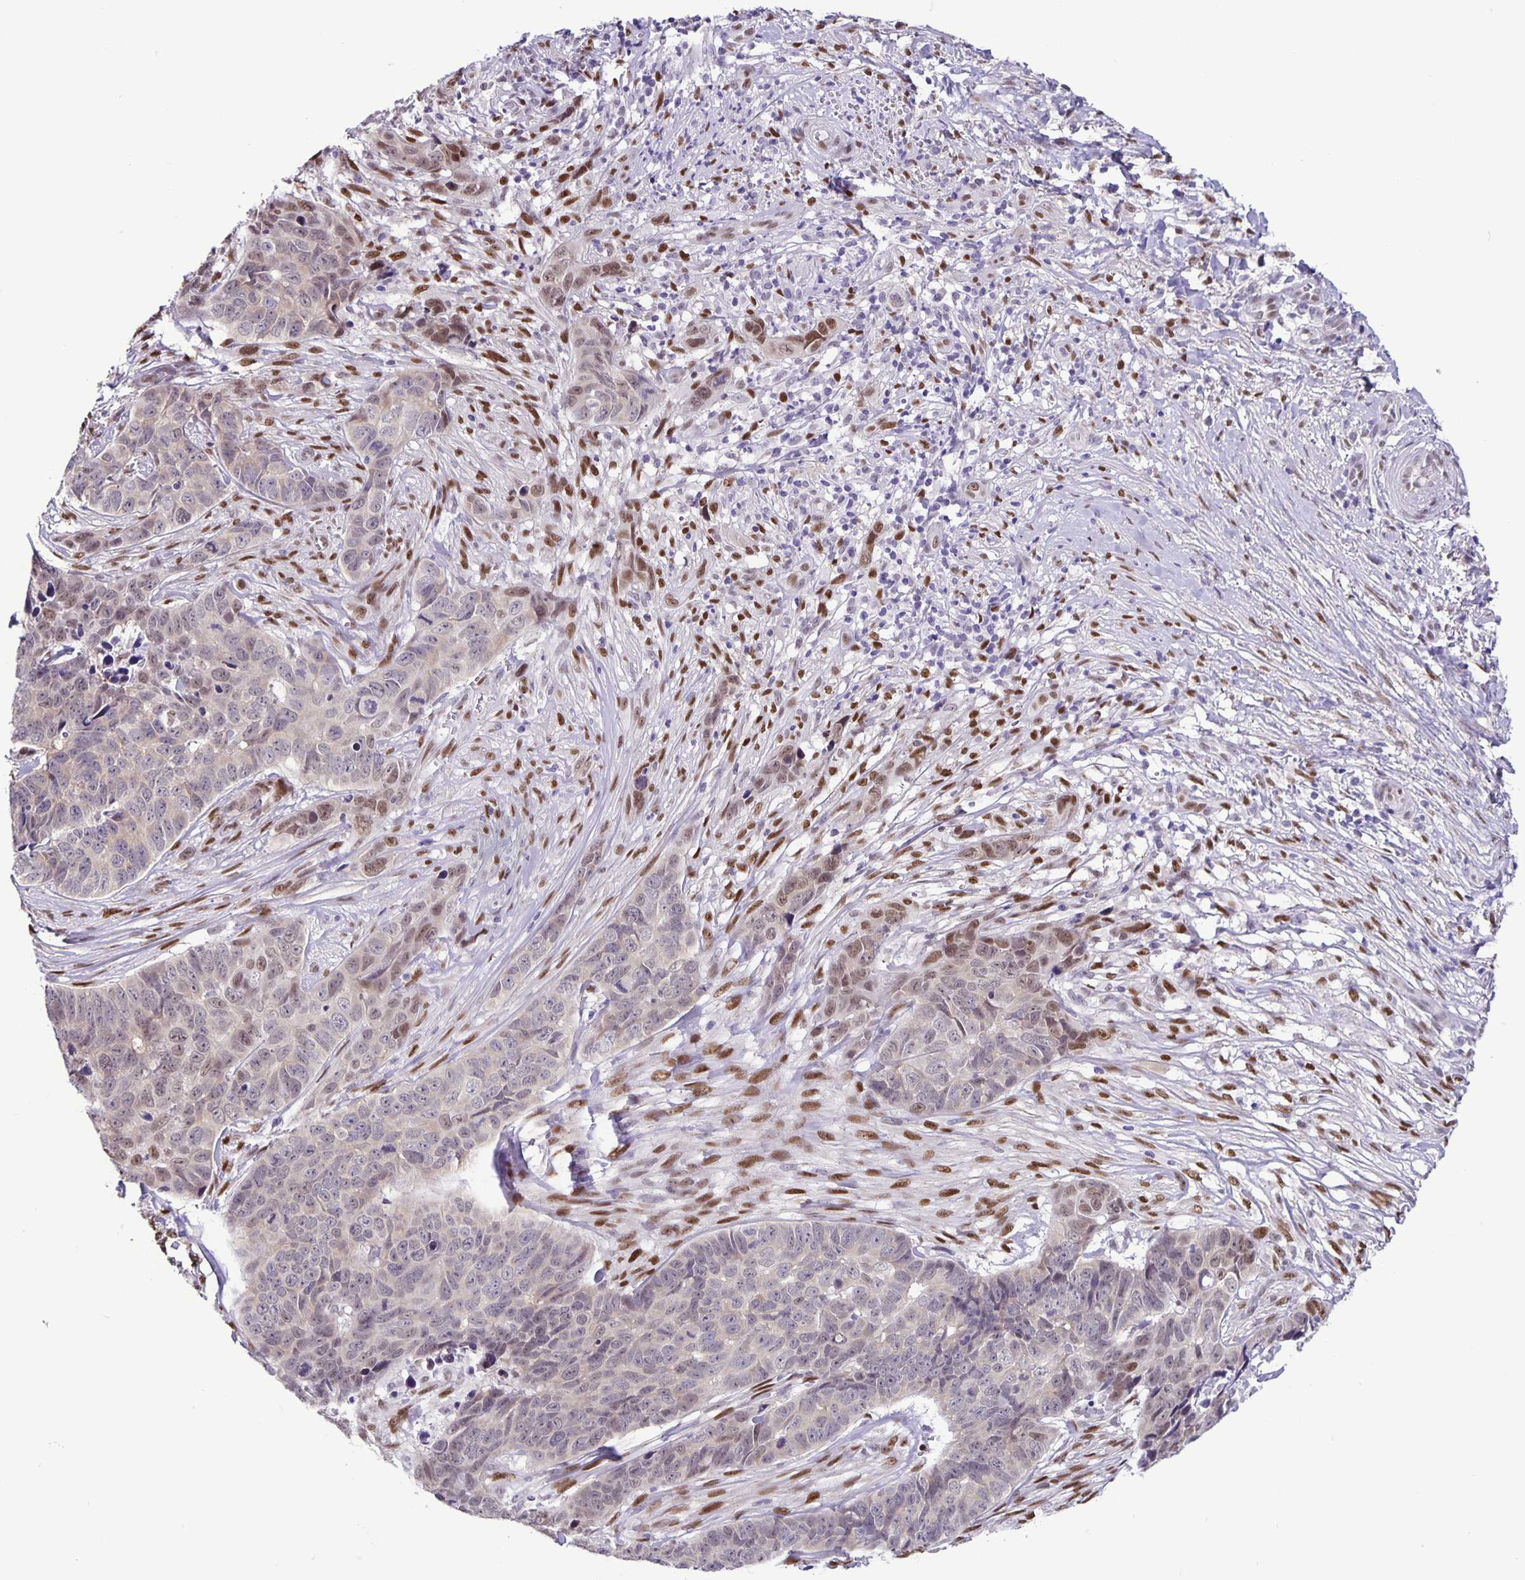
{"staining": {"intensity": "weak", "quantity": "<25%", "location": "nuclear"}, "tissue": "skin cancer", "cell_type": "Tumor cells", "image_type": "cancer", "snomed": [{"axis": "morphology", "description": "Basal cell carcinoma"}, {"axis": "topography", "description": "Skin"}], "caption": "A high-resolution micrograph shows immunohistochemistry staining of skin cancer, which shows no significant expression in tumor cells.", "gene": "FOSL2", "patient": {"sex": "female", "age": 82}}